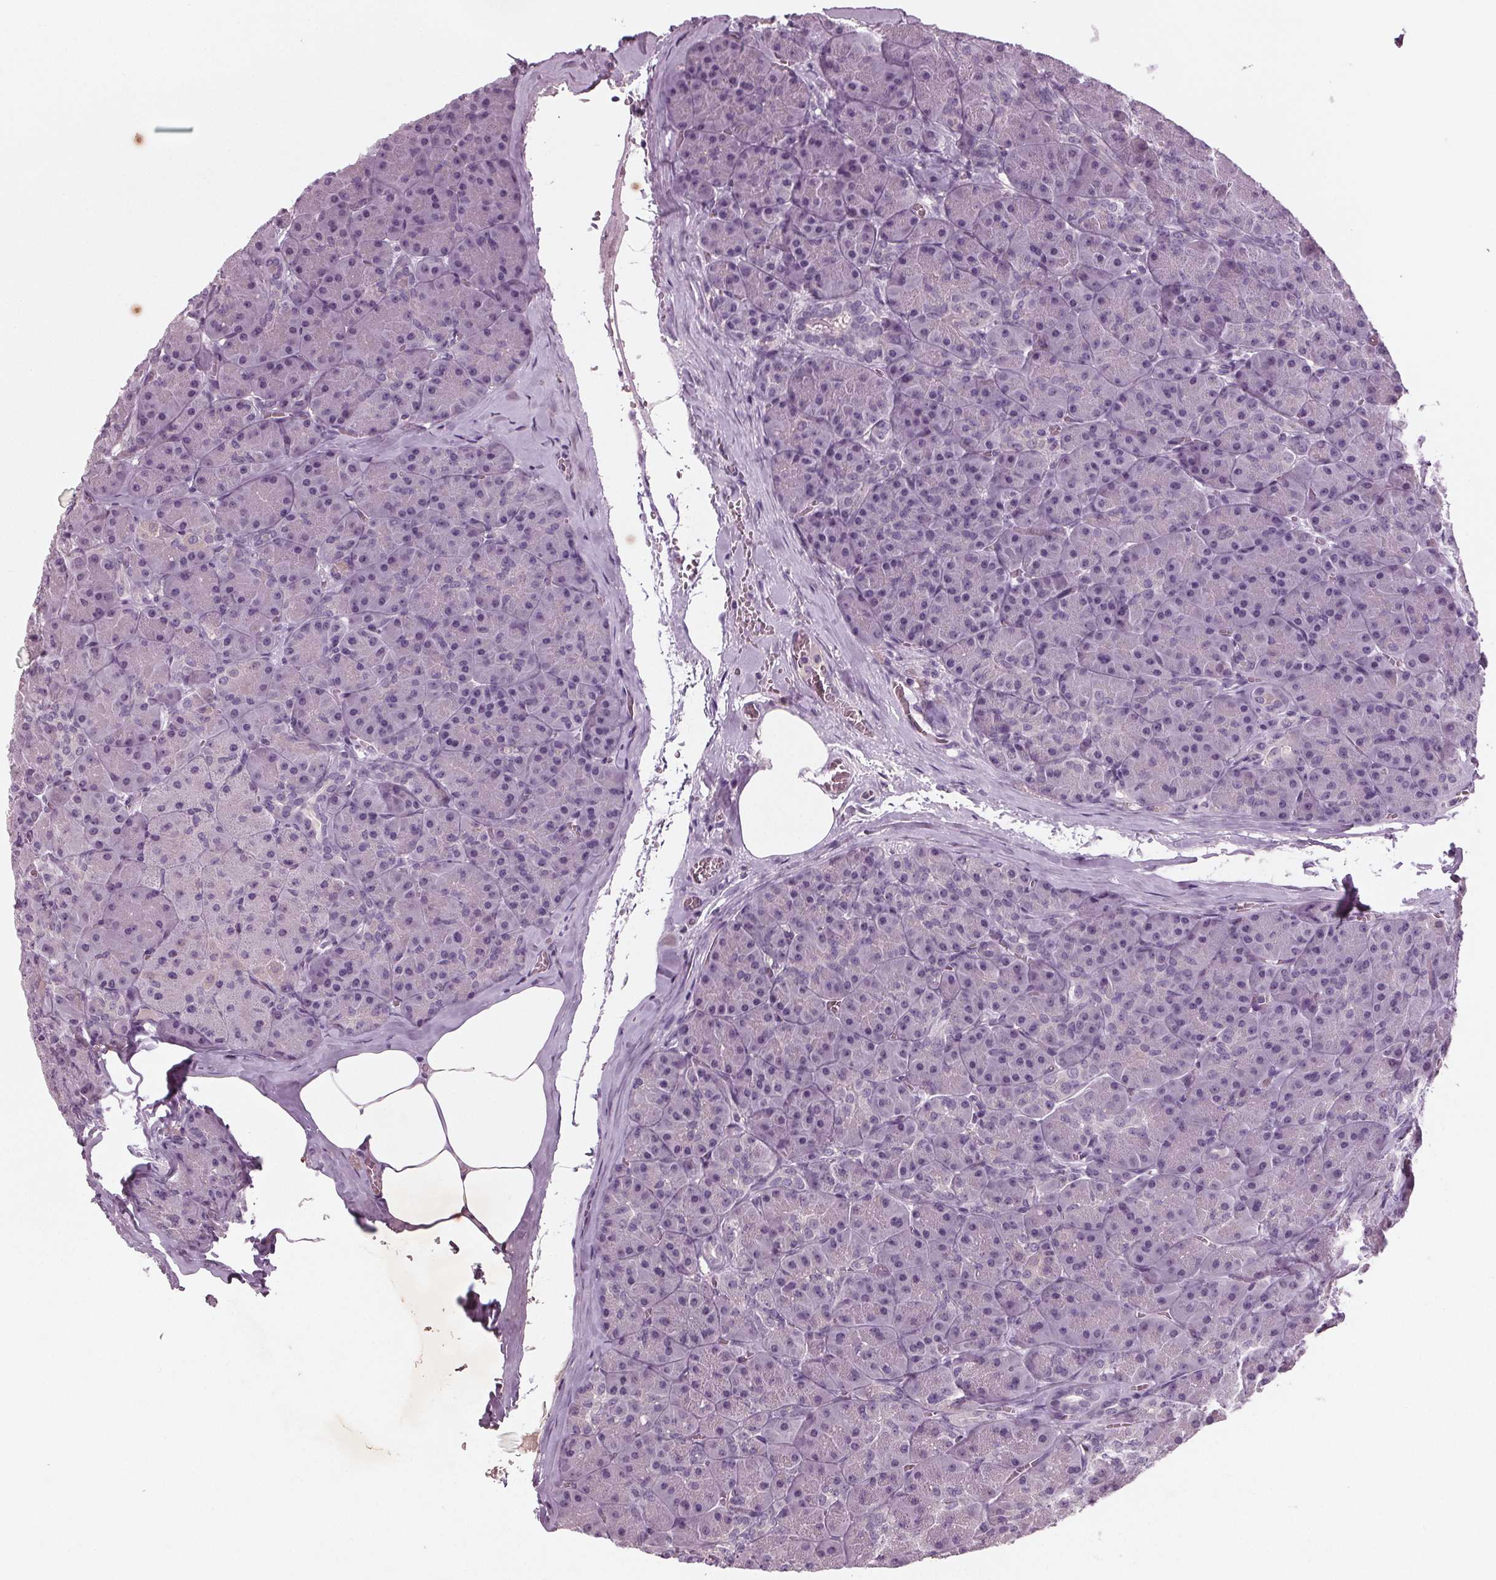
{"staining": {"intensity": "negative", "quantity": "none", "location": "none"}, "tissue": "pancreas", "cell_type": "Exocrine glandular cells", "image_type": "normal", "snomed": [{"axis": "morphology", "description": "Normal tissue, NOS"}, {"axis": "topography", "description": "Pancreas"}], "caption": "DAB (3,3'-diaminobenzidine) immunohistochemical staining of normal human pancreas exhibits no significant staining in exocrine glandular cells.", "gene": "BHLHE22", "patient": {"sex": "male", "age": 57}}